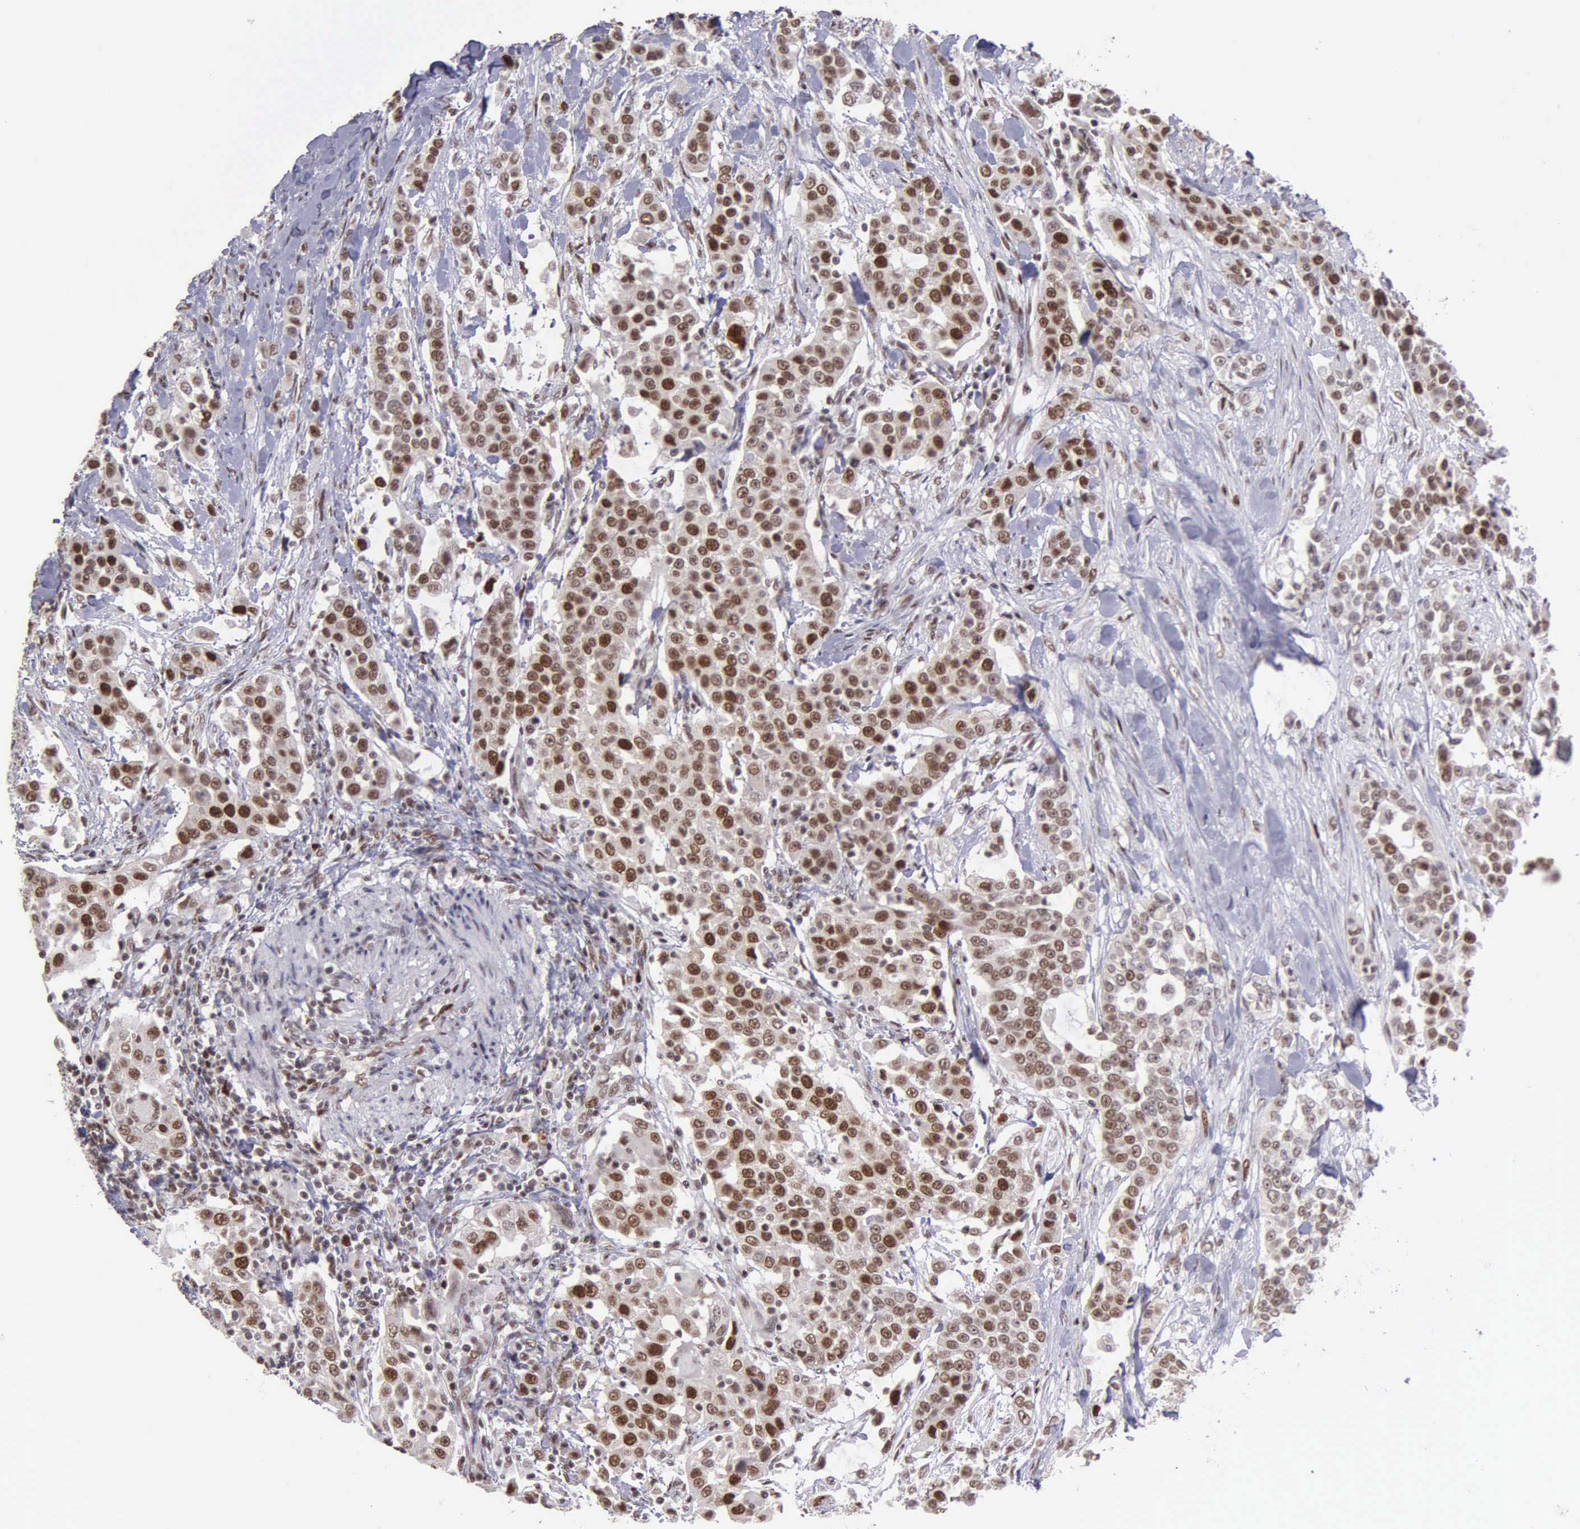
{"staining": {"intensity": "moderate", "quantity": ">75%", "location": "cytoplasmic/membranous,nuclear"}, "tissue": "urothelial cancer", "cell_type": "Tumor cells", "image_type": "cancer", "snomed": [{"axis": "morphology", "description": "Urothelial carcinoma, High grade"}, {"axis": "topography", "description": "Urinary bladder"}], "caption": "Tumor cells show medium levels of moderate cytoplasmic/membranous and nuclear positivity in about >75% of cells in urothelial cancer. Ihc stains the protein in brown and the nuclei are stained blue.", "gene": "UBR7", "patient": {"sex": "female", "age": 80}}